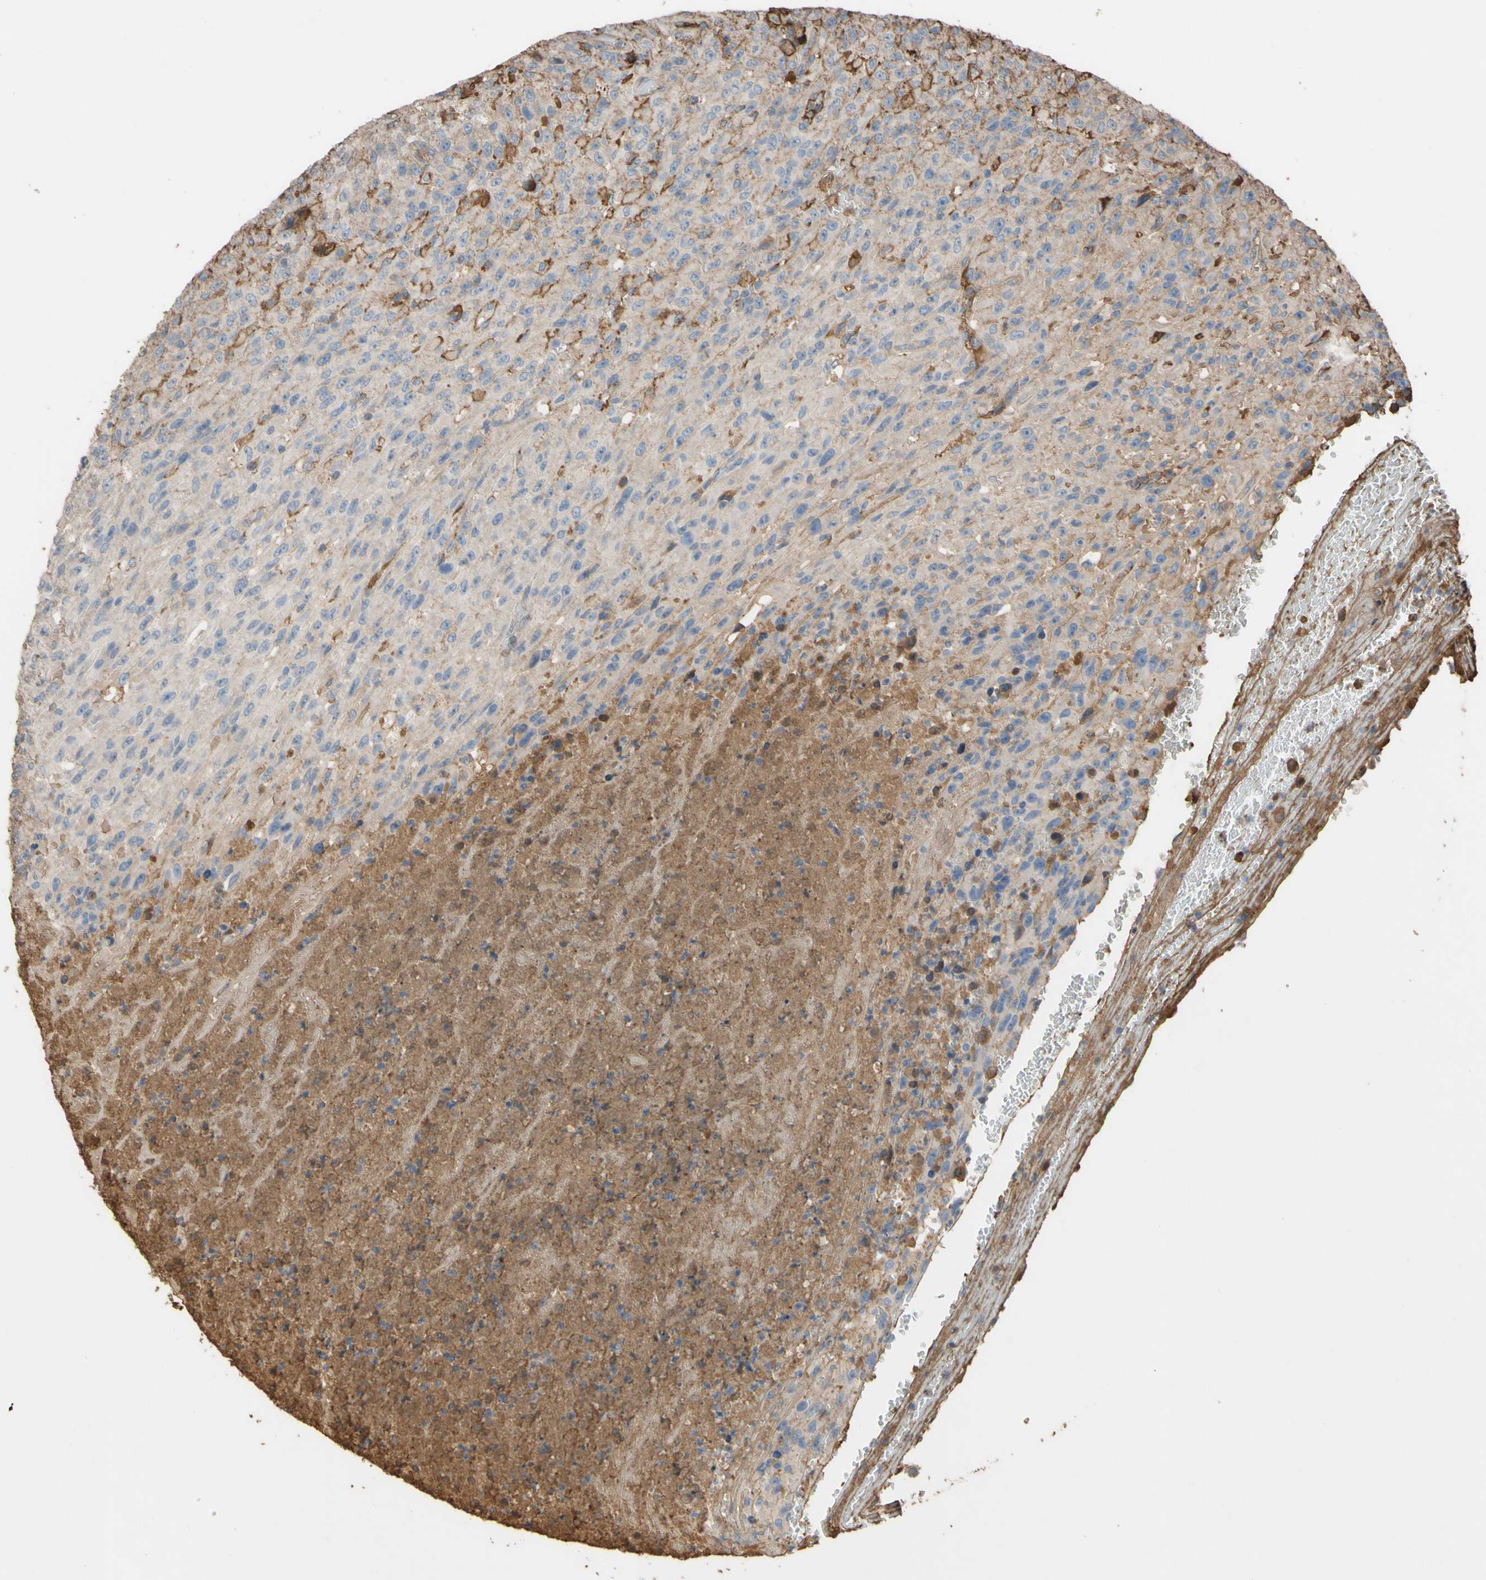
{"staining": {"intensity": "moderate", "quantity": "<25%", "location": "cytoplasmic/membranous"}, "tissue": "urothelial cancer", "cell_type": "Tumor cells", "image_type": "cancer", "snomed": [{"axis": "morphology", "description": "Urothelial carcinoma, High grade"}, {"axis": "topography", "description": "Urinary bladder"}], "caption": "Moderate cytoplasmic/membranous protein positivity is present in approximately <25% of tumor cells in high-grade urothelial carcinoma.", "gene": "PTGDS", "patient": {"sex": "male", "age": 66}}